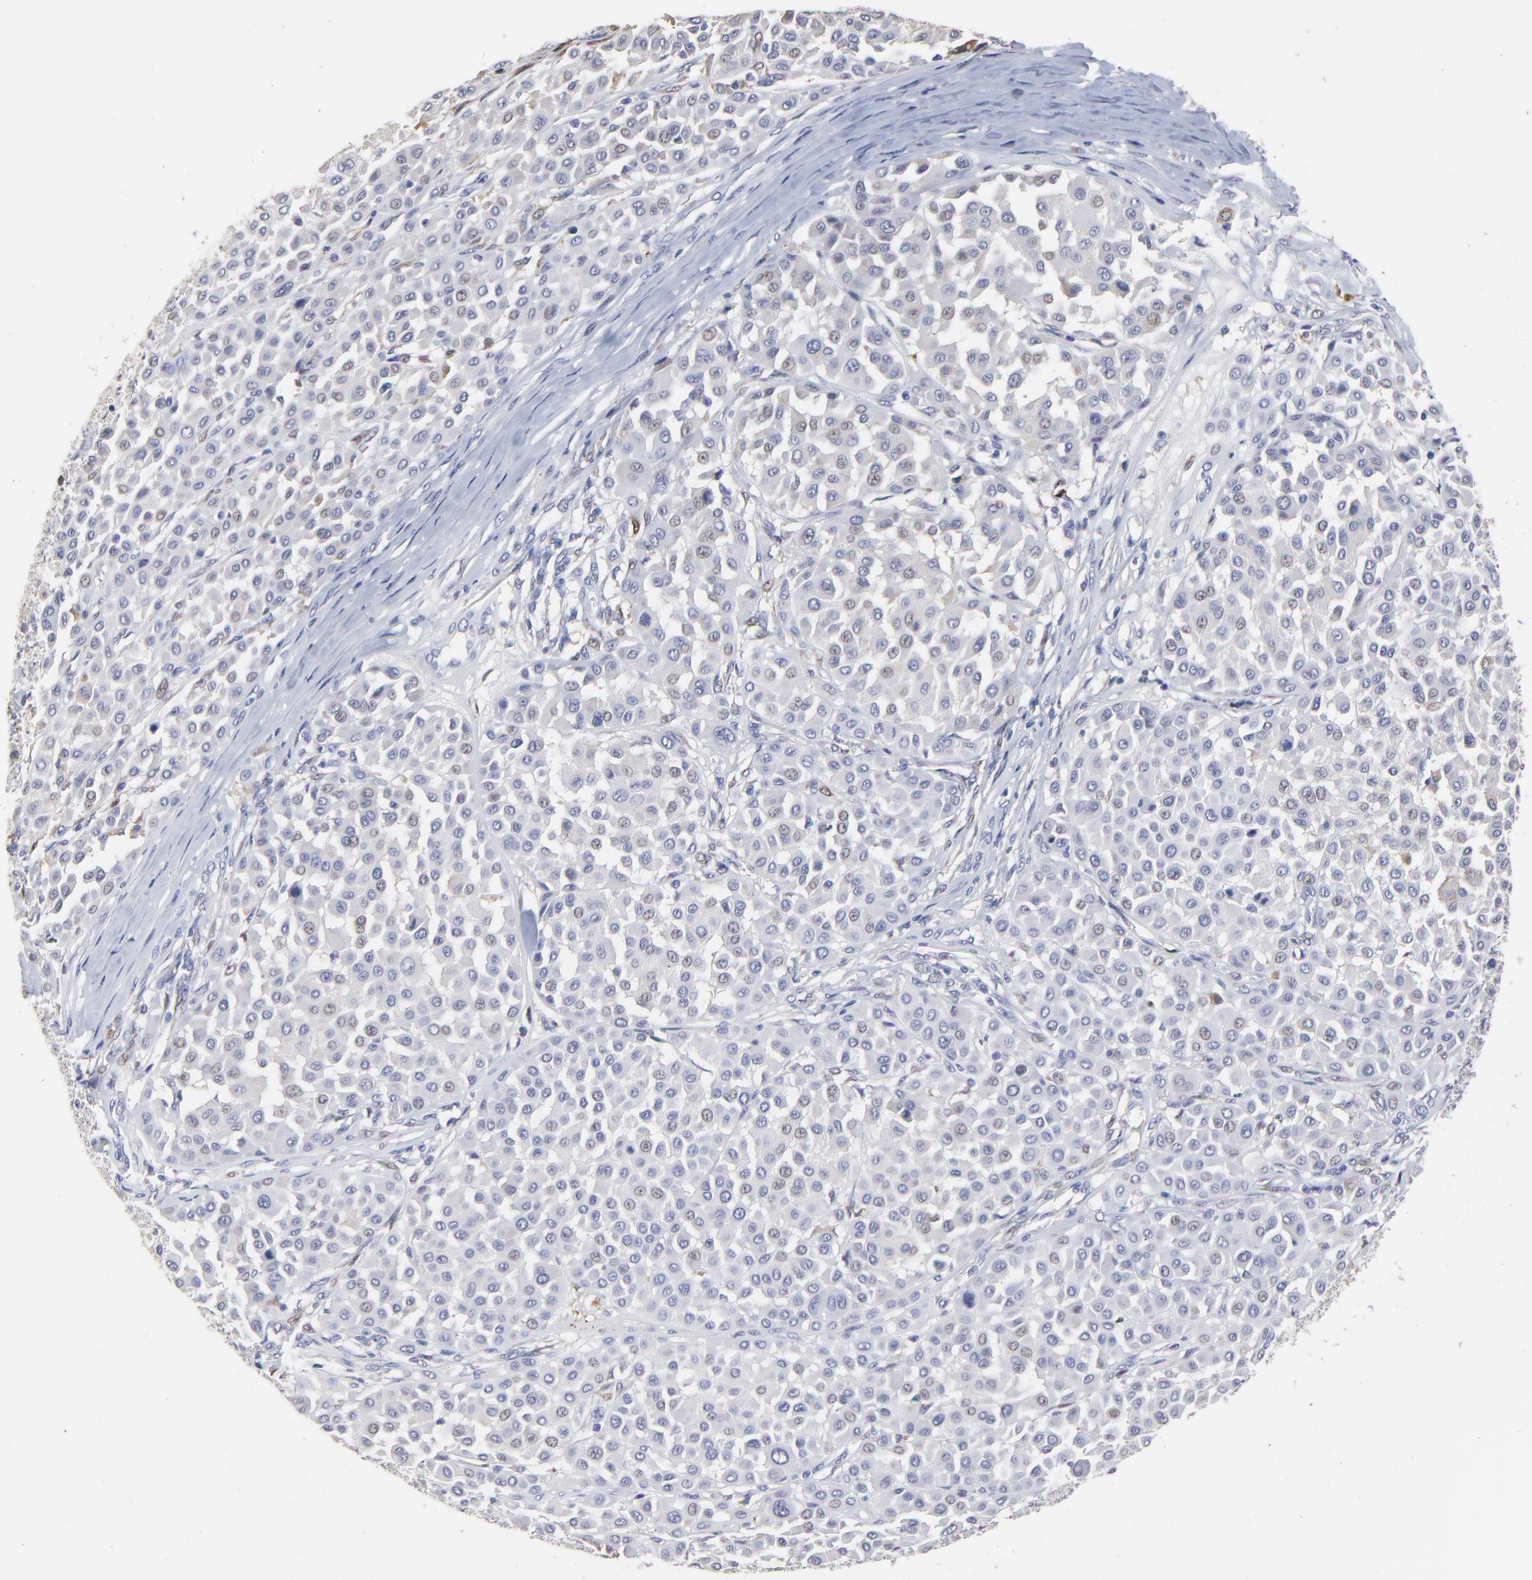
{"staining": {"intensity": "weak", "quantity": "<25%", "location": "nuclear"}, "tissue": "melanoma", "cell_type": "Tumor cells", "image_type": "cancer", "snomed": [{"axis": "morphology", "description": "Malignant melanoma, Metastatic site"}, {"axis": "topography", "description": "Soft tissue"}], "caption": "Tumor cells show no significant protein expression in malignant melanoma (metastatic site). (Brightfield microscopy of DAB (3,3'-diaminobenzidine) immunohistochemistry (IHC) at high magnification).", "gene": "SMARCA1", "patient": {"sex": "male", "age": 41}}